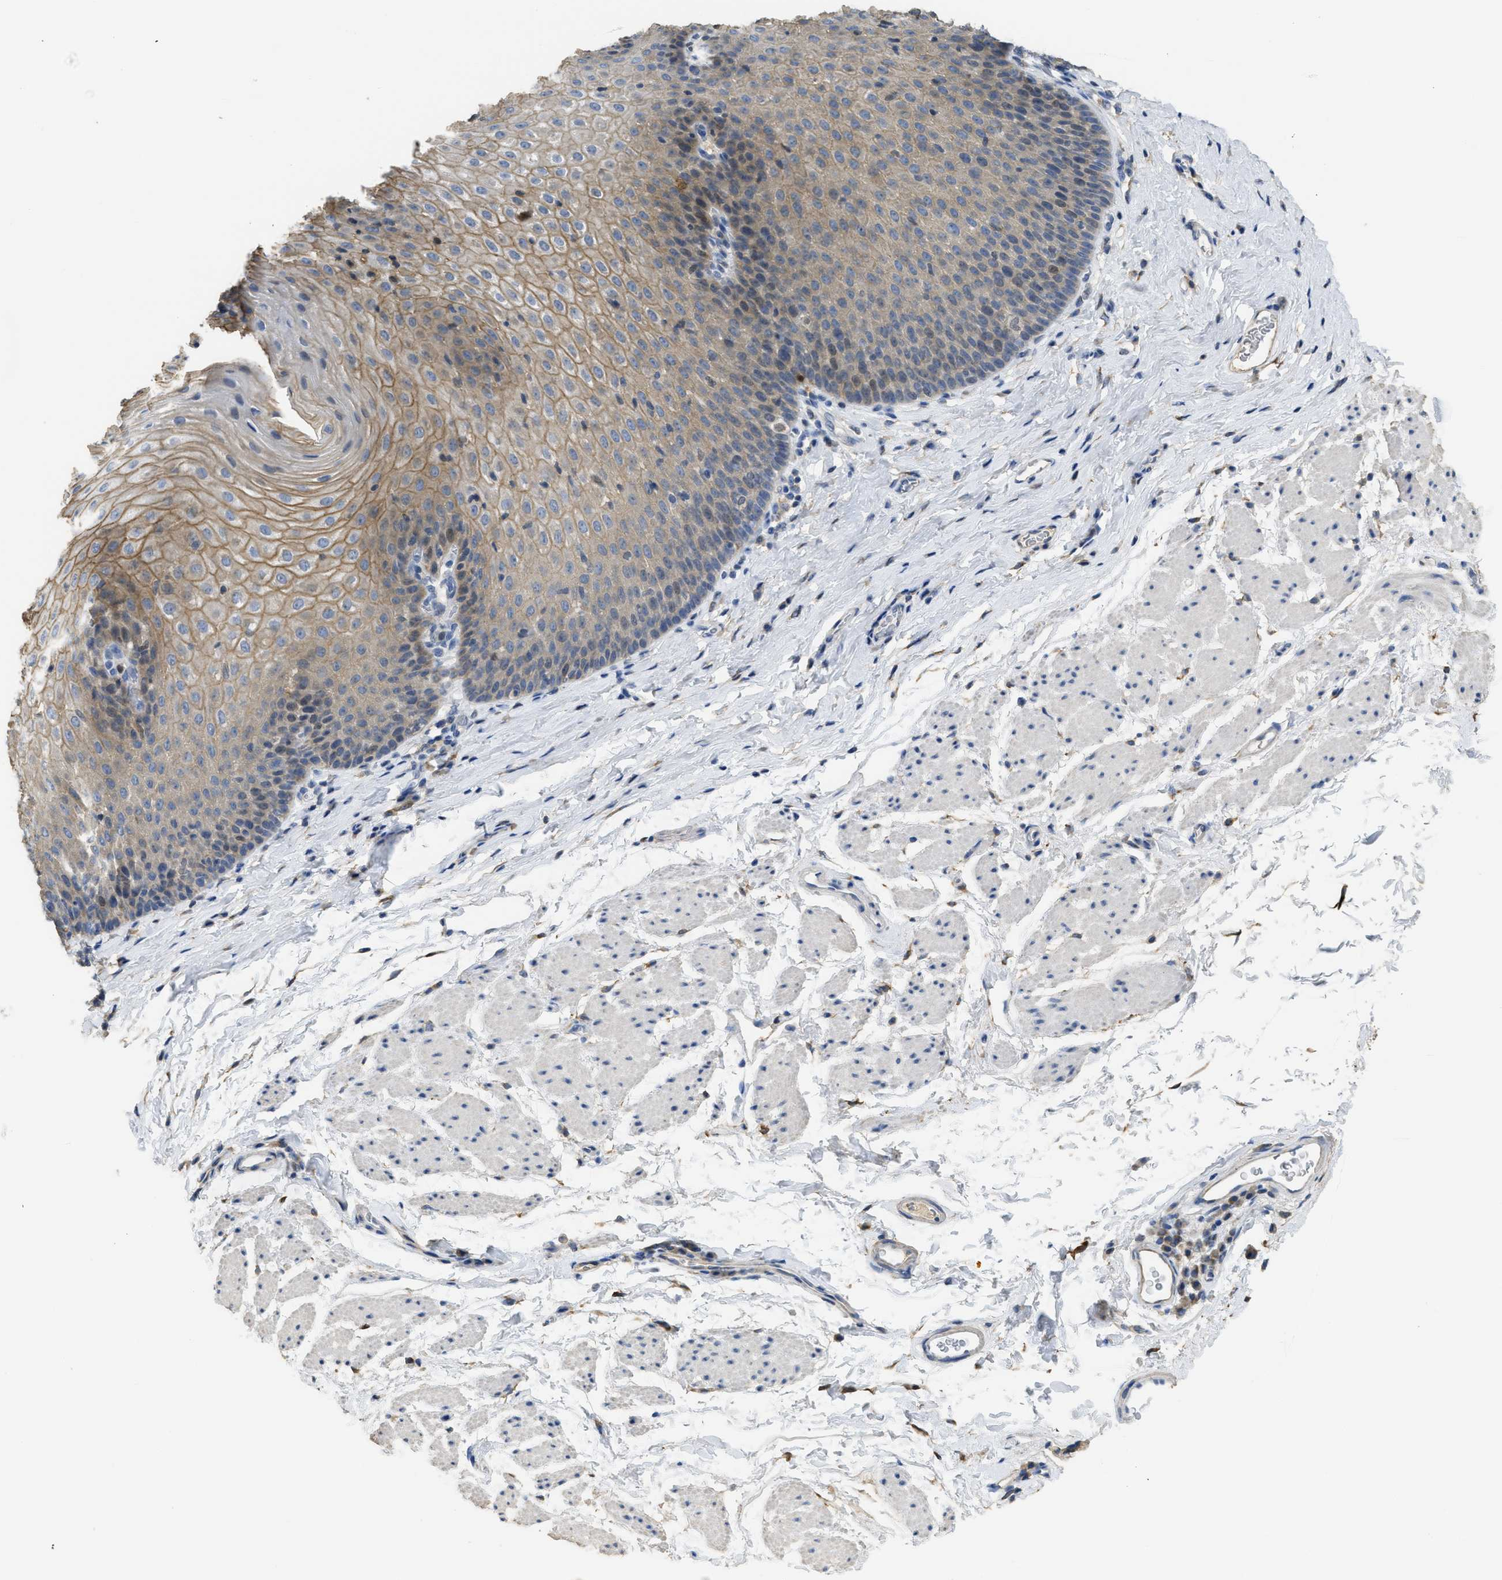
{"staining": {"intensity": "weak", "quantity": "25%-75%", "location": "cytoplasmic/membranous"}, "tissue": "esophagus", "cell_type": "Squamous epithelial cells", "image_type": "normal", "snomed": [{"axis": "morphology", "description": "Normal tissue, NOS"}, {"axis": "topography", "description": "Esophagus"}], "caption": "High-magnification brightfield microscopy of normal esophagus stained with DAB (brown) and counterstained with hematoxylin (blue). squamous epithelial cells exhibit weak cytoplasmic/membranous expression is identified in approximately25%-75% of cells.", "gene": "SFXN2", "patient": {"sex": "female", "age": 61}}